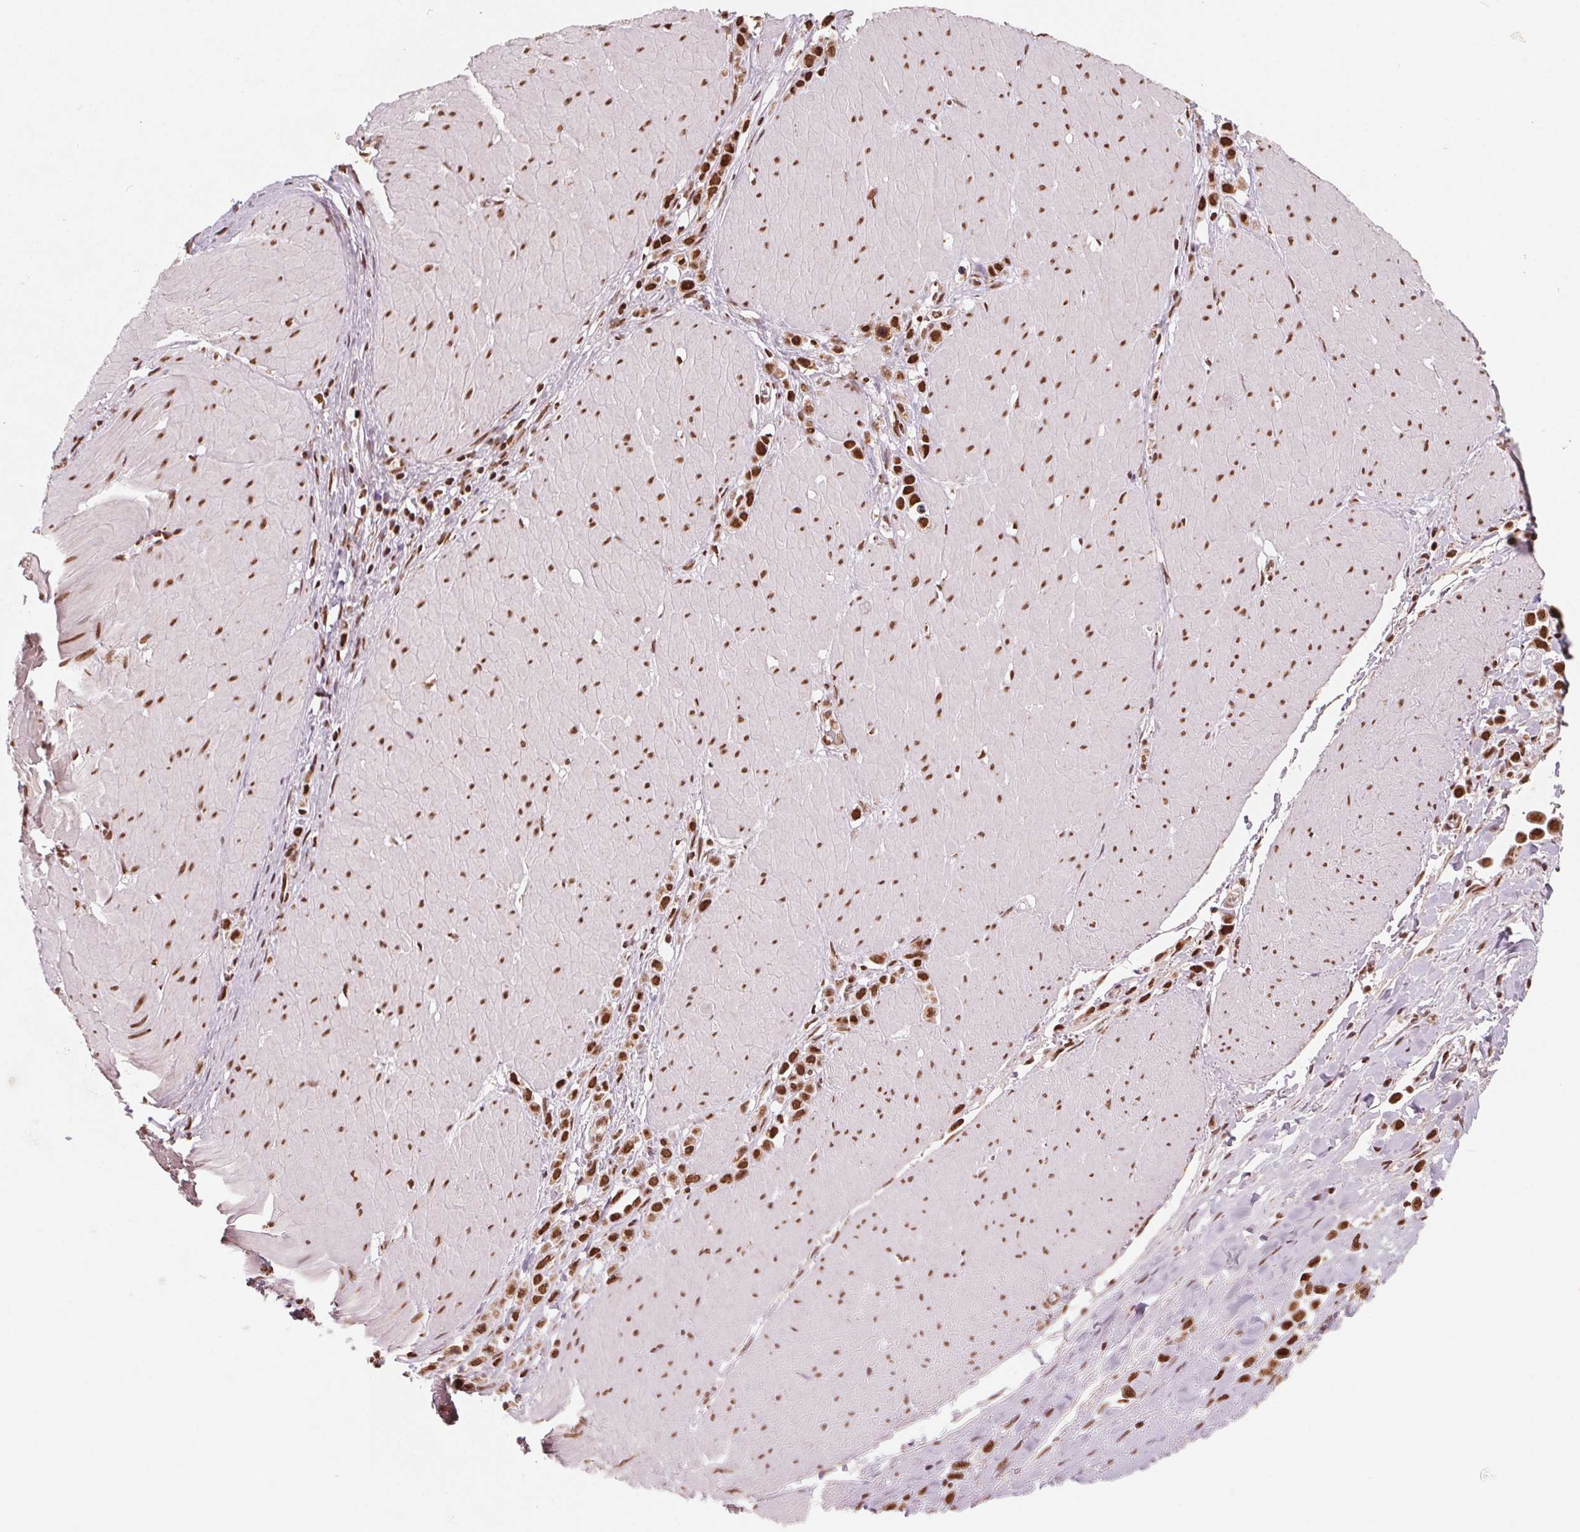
{"staining": {"intensity": "strong", "quantity": ">75%", "location": "nuclear"}, "tissue": "stomach cancer", "cell_type": "Tumor cells", "image_type": "cancer", "snomed": [{"axis": "morphology", "description": "Adenocarcinoma, NOS"}, {"axis": "topography", "description": "Stomach"}], "caption": "Brown immunohistochemical staining in human stomach cancer demonstrates strong nuclear positivity in about >75% of tumor cells.", "gene": "TOPORS", "patient": {"sex": "male", "age": 47}}